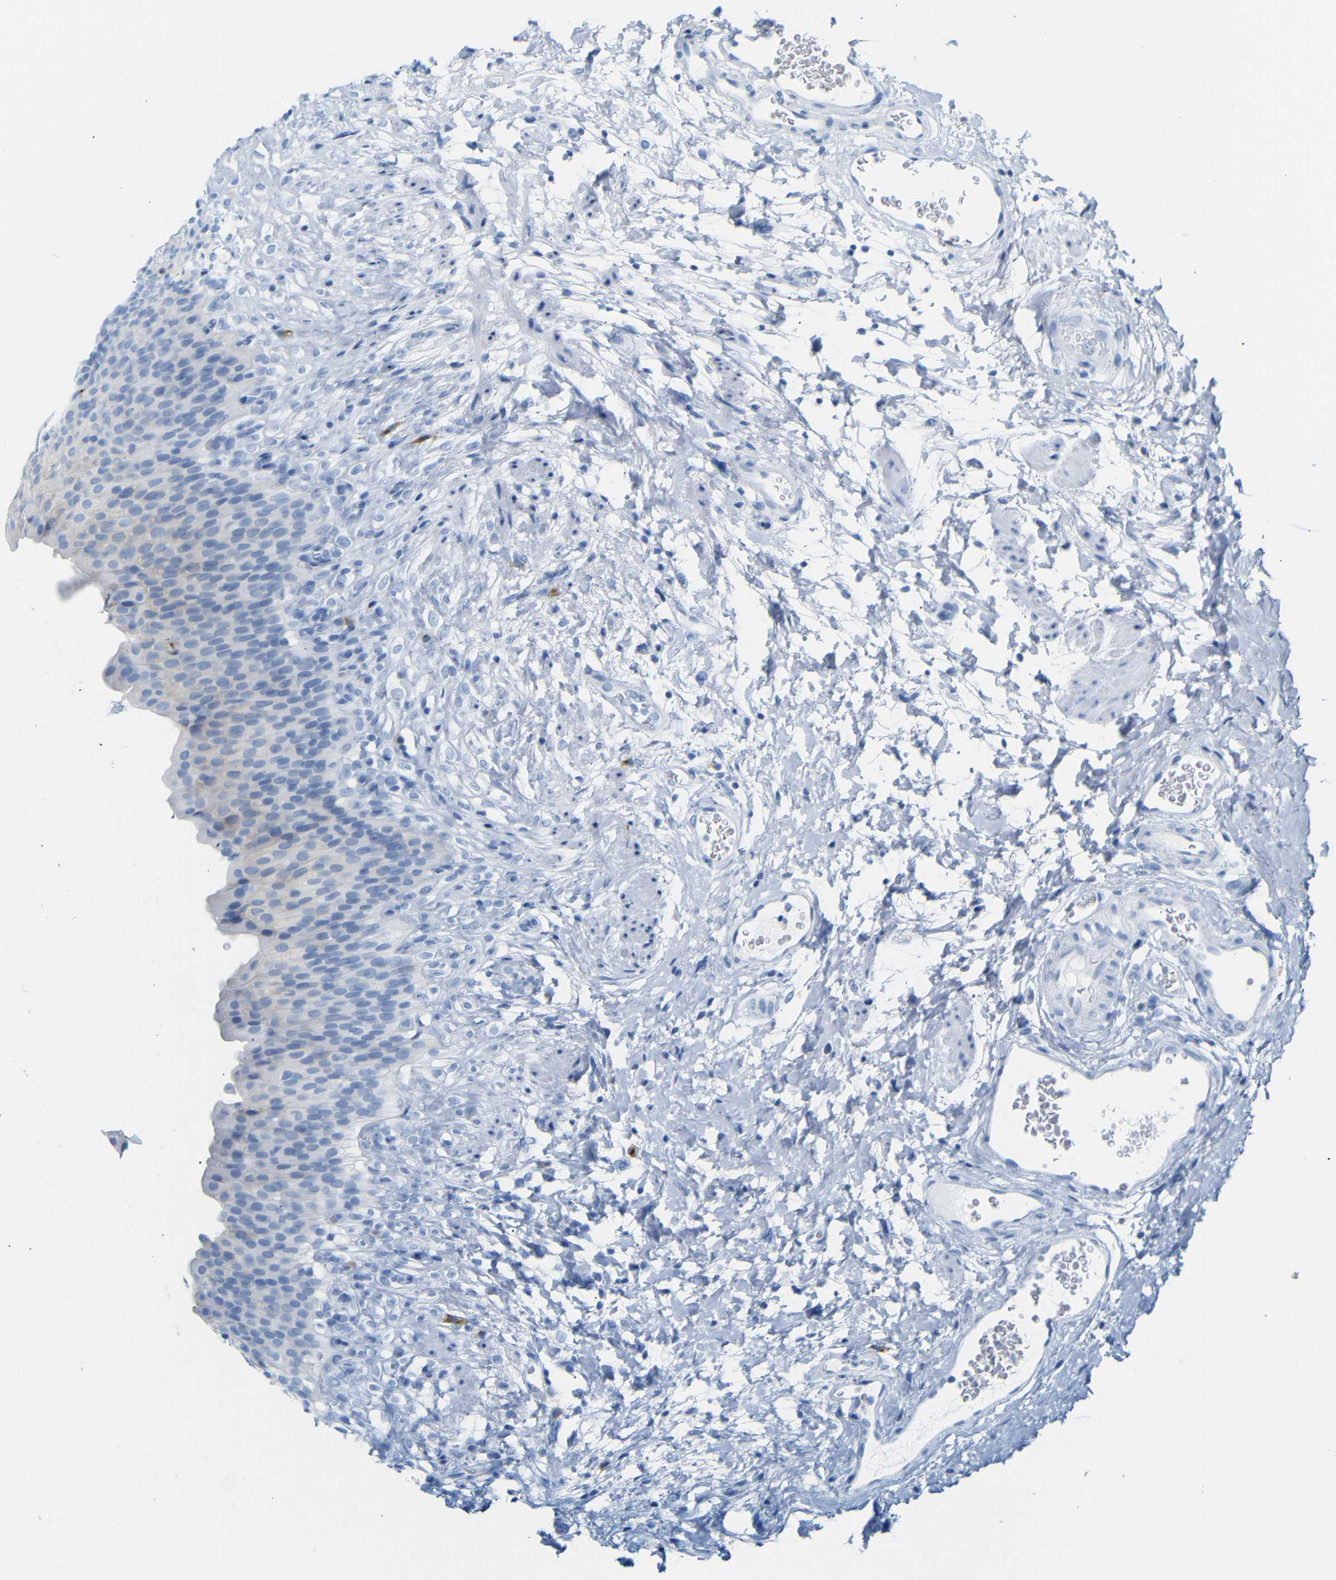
{"staining": {"intensity": "negative", "quantity": "none", "location": "none"}, "tissue": "urinary bladder", "cell_type": "Urothelial cells", "image_type": "normal", "snomed": [{"axis": "morphology", "description": "Normal tissue, NOS"}, {"axis": "topography", "description": "Urinary bladder"}], "caption": "An immunohistochemistry photomicrograph of benign urinary bladder is shown. There is no staining in urothelial cells of urinary bladder. (Brightfield microscopy of DAB immunohistochemistry (IHC) at high magnification).", "gene": "FCRL1", "patient": {"sex": "female", "age": 79}}